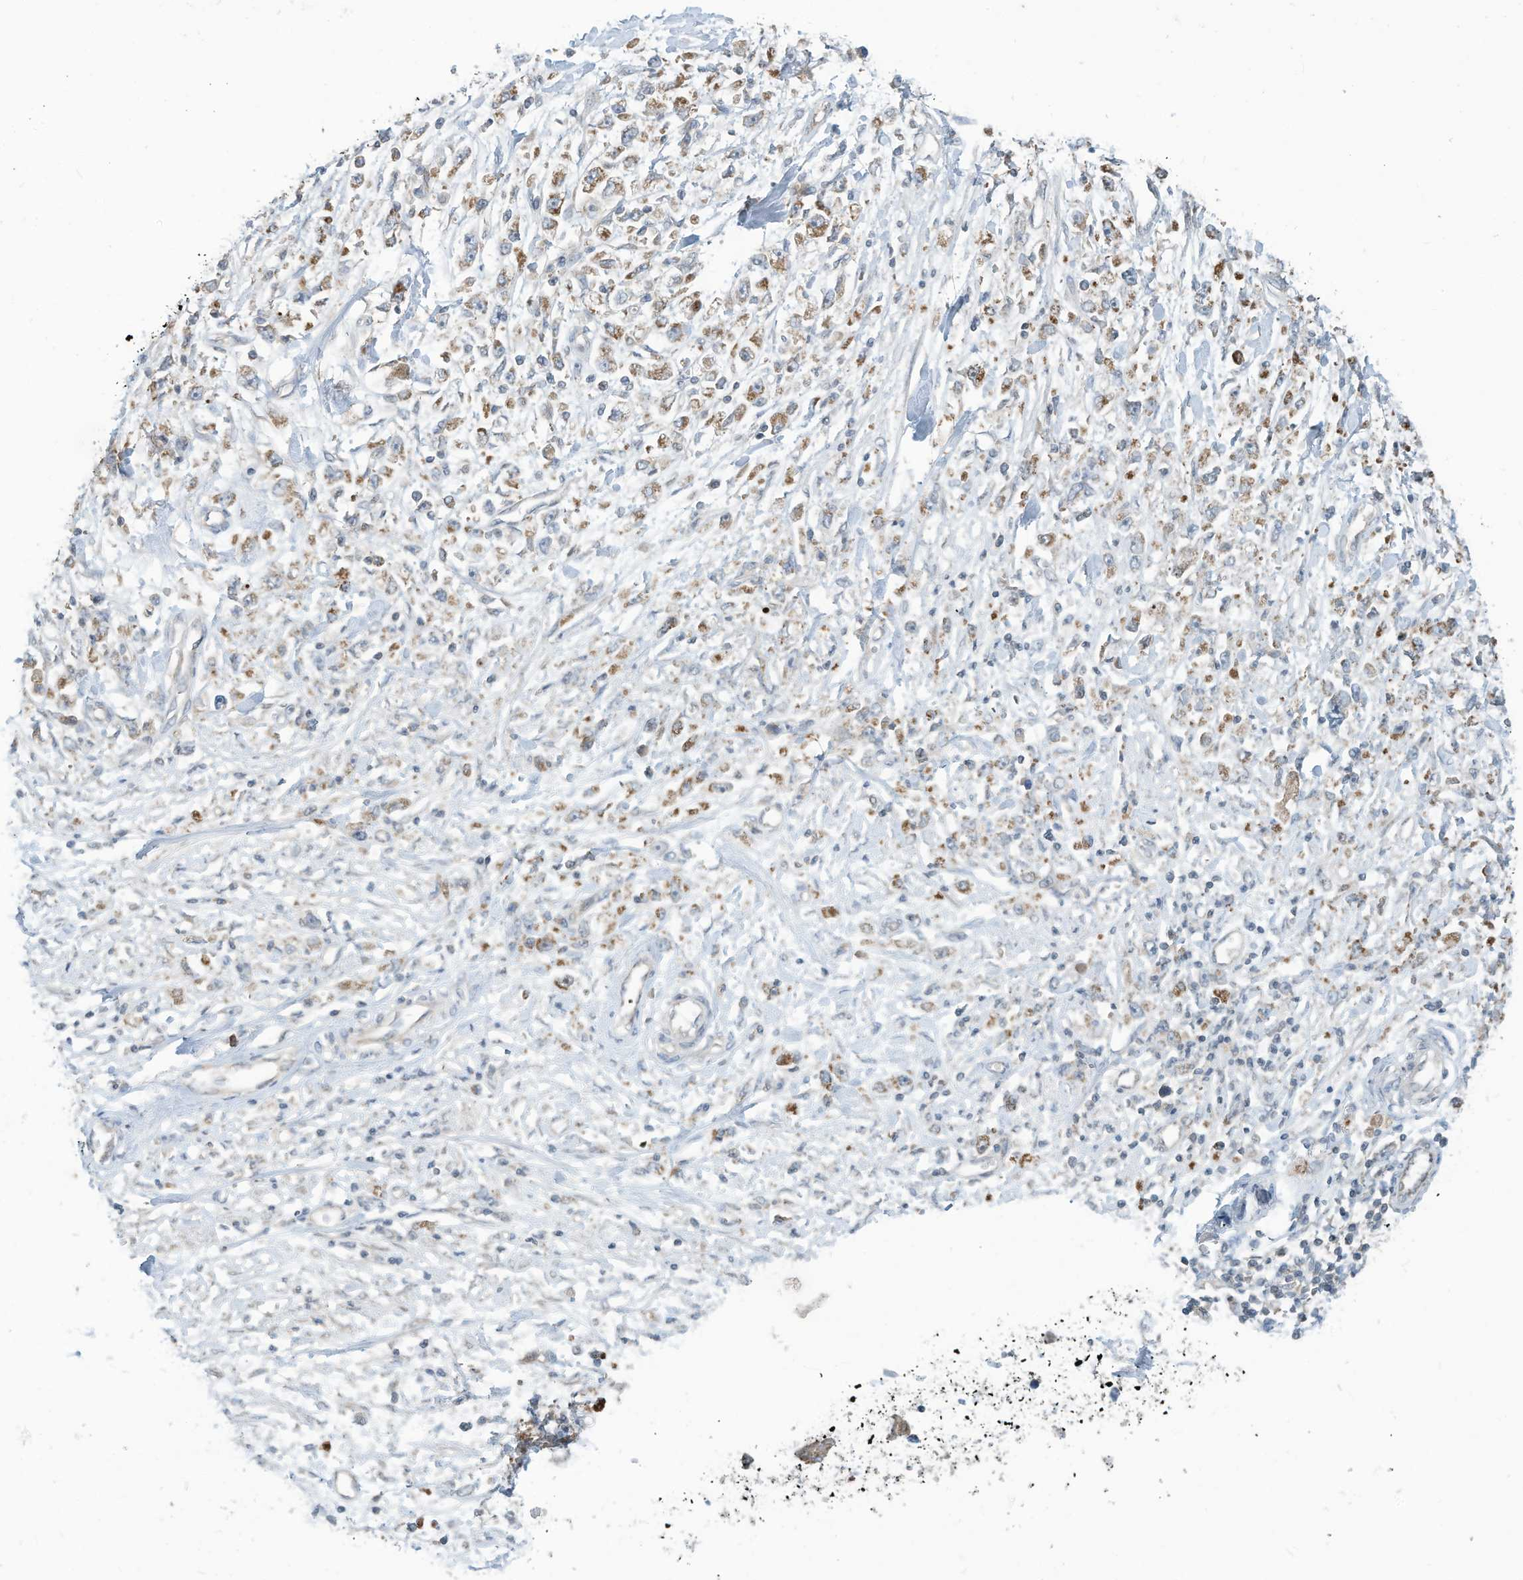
{"staining": {"intensity": "moderate", "quantity": ">75%", "location": "cytoplasmic/membranous"}, "tissue": "stomach cancer", "cell_type": "Tumor cells", "image_type": "cancer", "snomed": [{"axis": "morphology", "description": "Adenocarcinoma, NOS"}, {"axis": "topography", "description": "Stomach"}], "caption": "Immunohistochemical staining of adenocarcinoma (stomach) reveals medium levels of moderate cytoplasmic/membranous positivity in about >75% of tumor cells.", "gene": "SCGB1D2", "patient": {"sex": "female", "age": 59}}